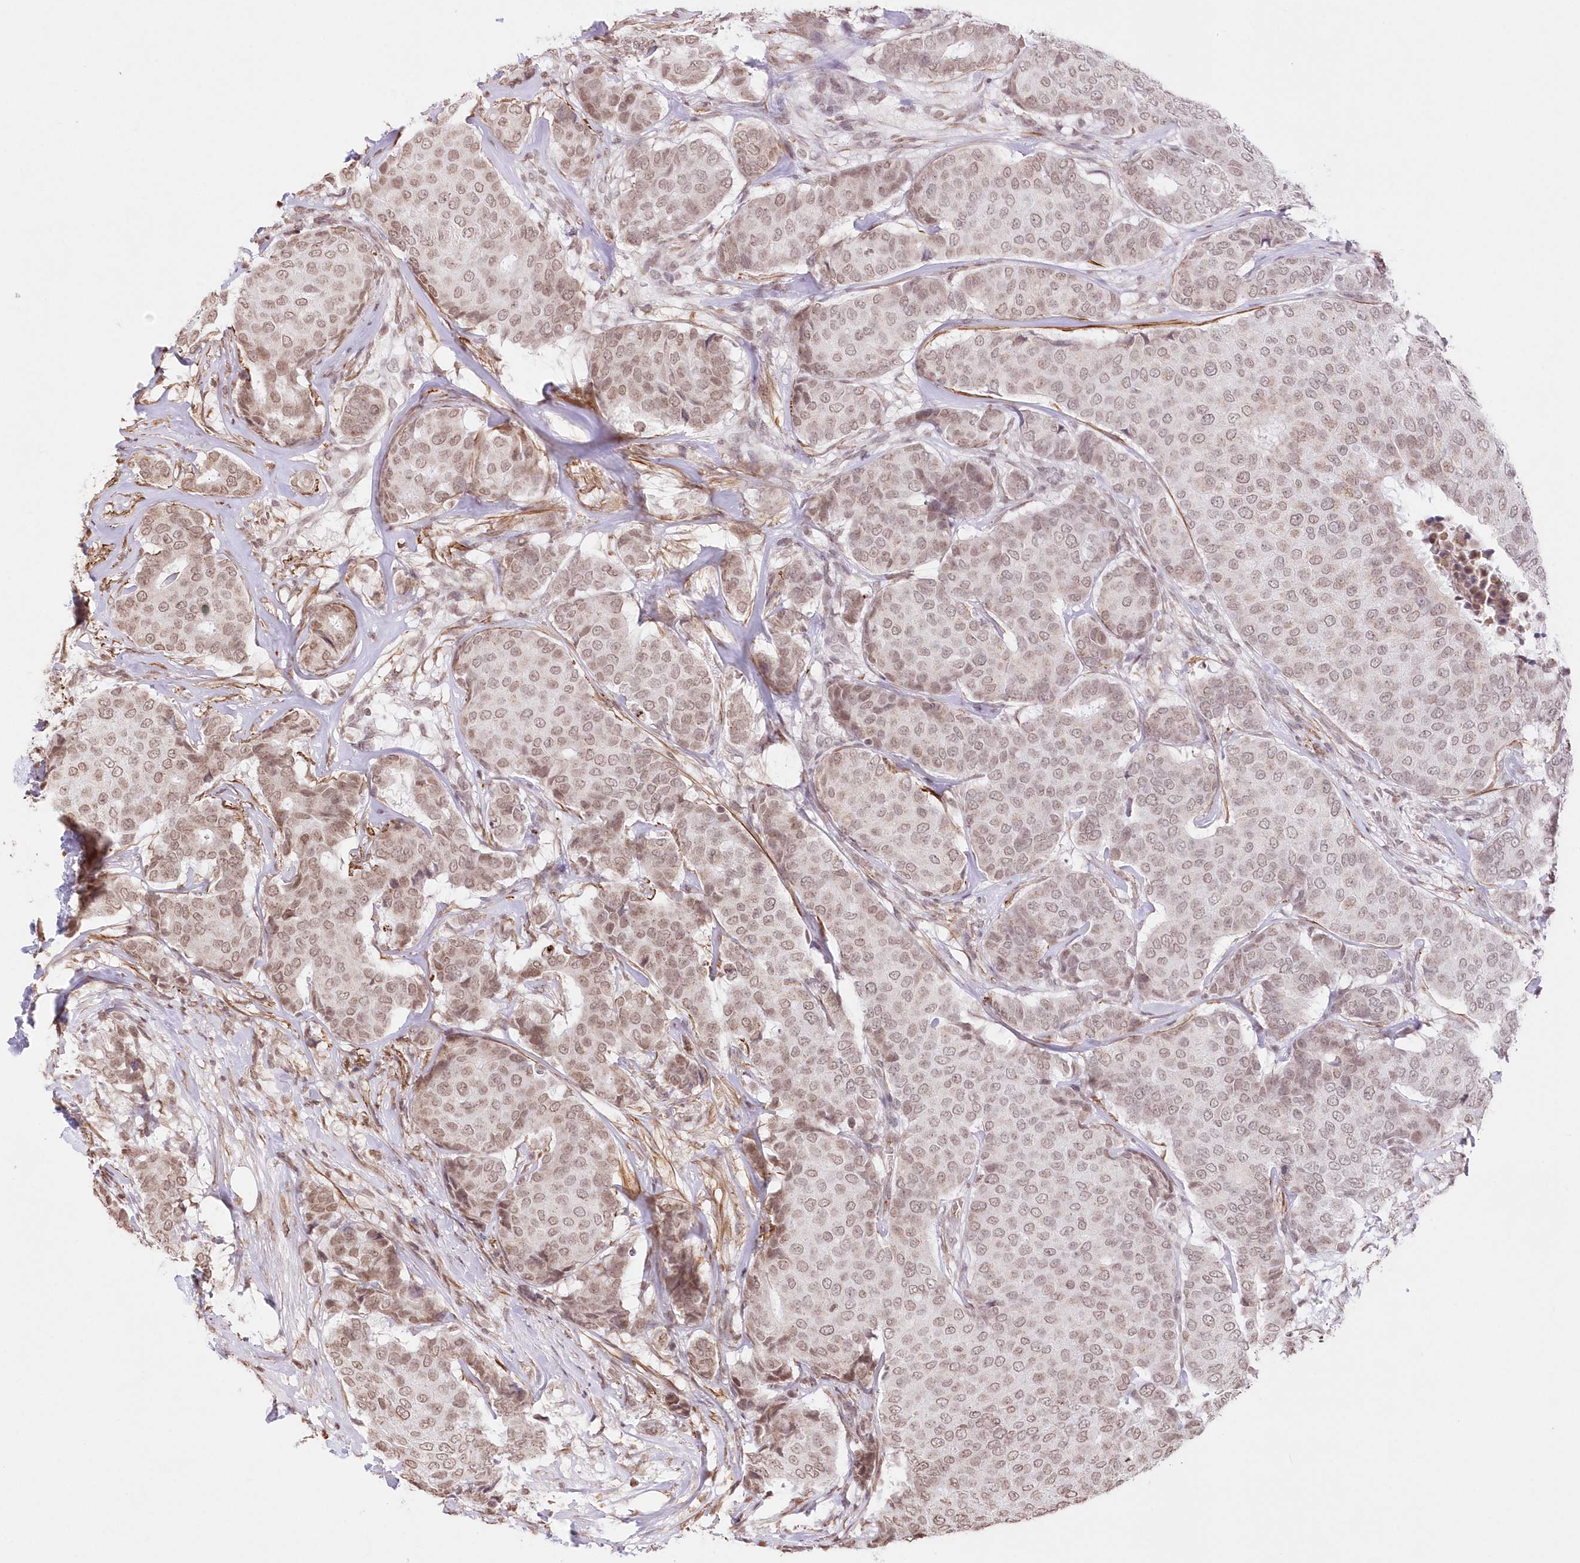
{"staining": {"intensity": "weak", "quantity": ">75%", "location": "nuclear"}, "tissue": "breast cancer", "cell_type": "Tumor cells", "image_type": "cancer", "snomed": [{"axis": "morphology", "description": "Duct carcinoma"}, {"axis": "topography", "description": "Breast"}], "caption": "Approximately >75% of tumor cells in breast intraductal carcinoma show weak nuclear protein positivity as visualized by brown immunohistochemical staining.", "gene": "RBM27", "patient": {"sex": "female", "age": 75}}